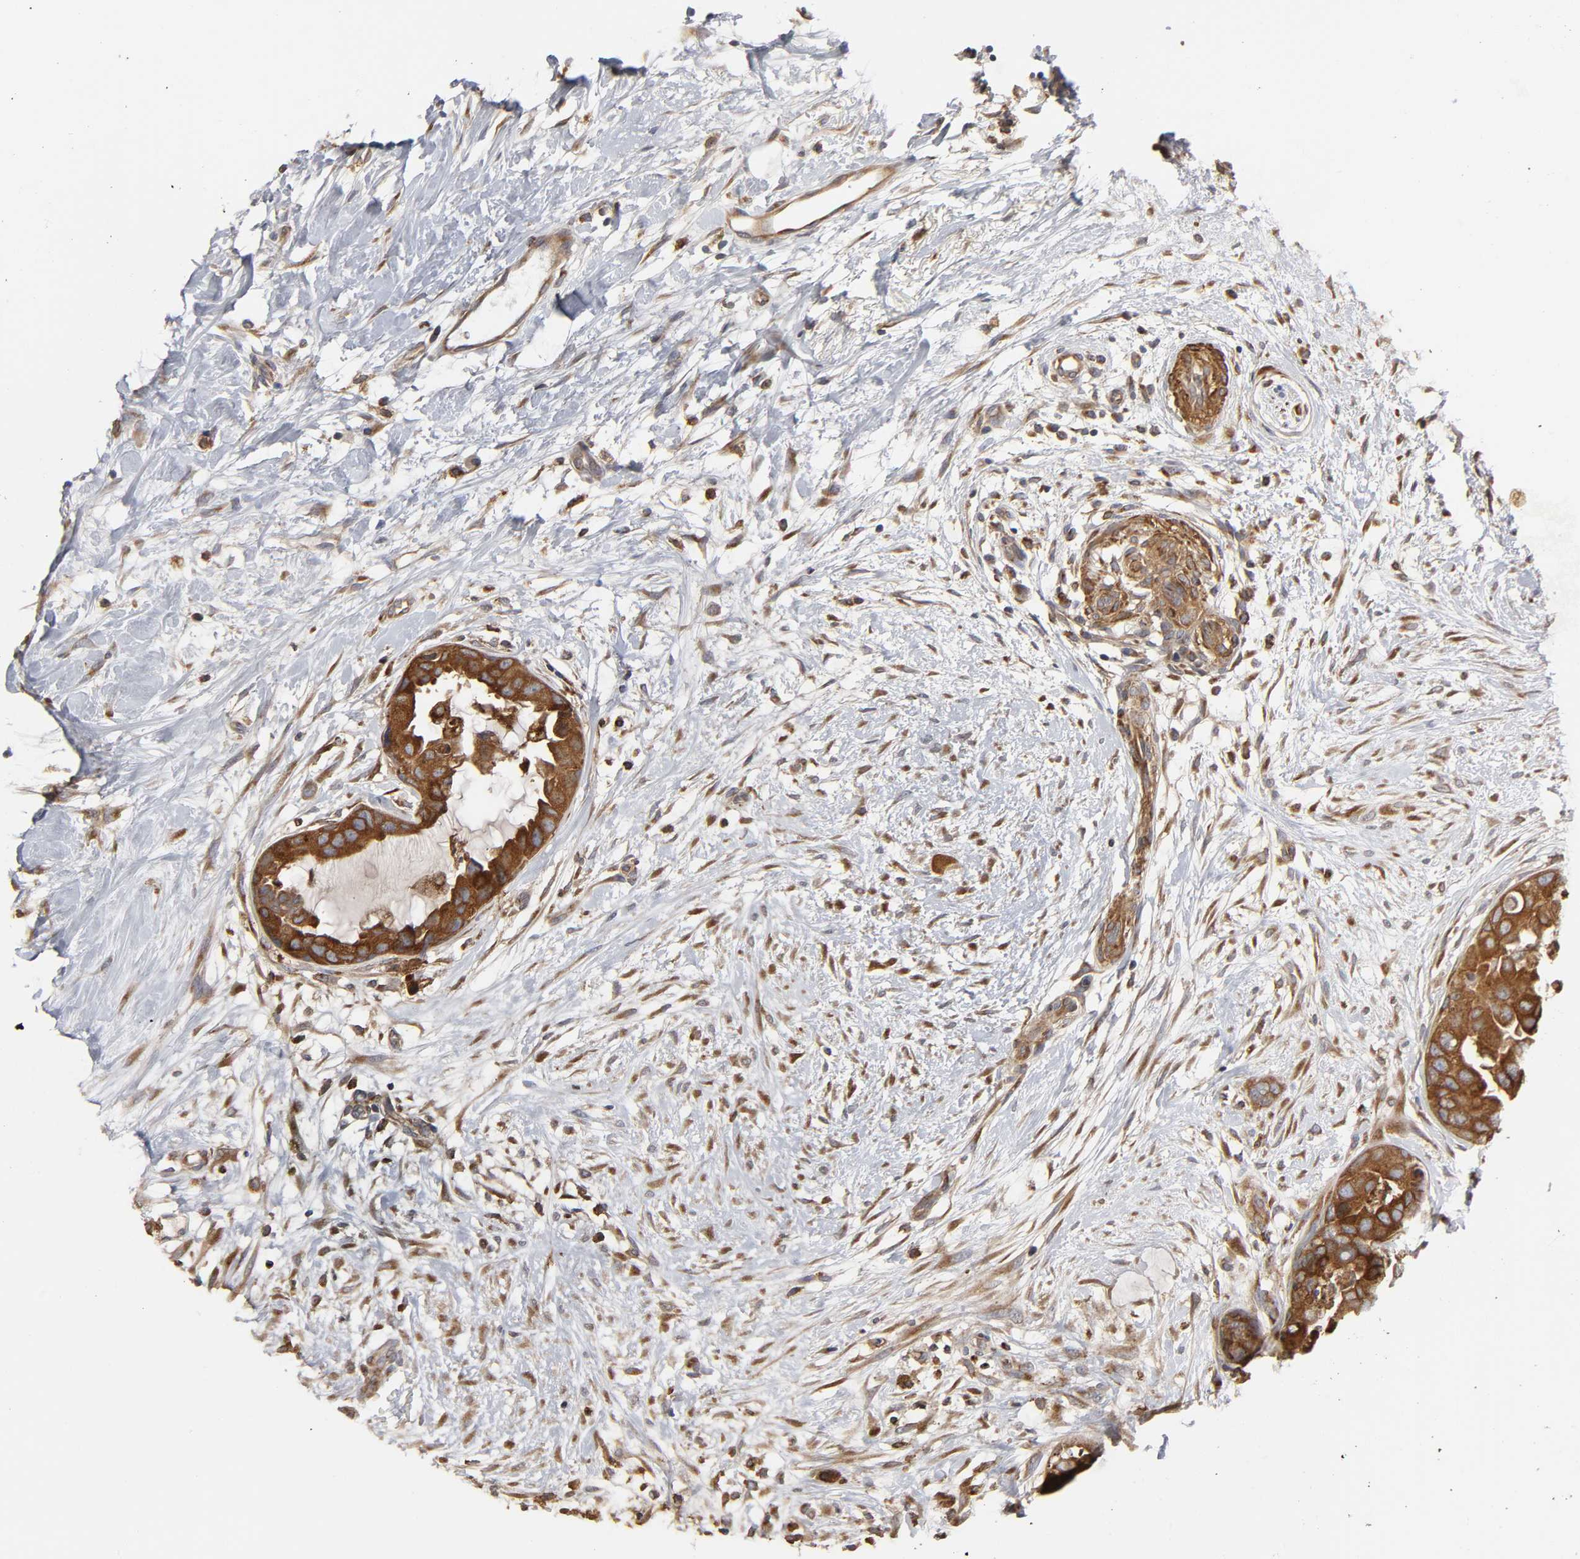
{"staining": {"intensity": "strong", "quantity": ">75%", "location": "cytoplasmic/membranous"}, "tissue": "breast cancer", "cell_type": "Tumor cells", "image_type": "cancer", "snomed": [{"axis": "morphology", "description": "Duct carcinoma"}, {"axis": "topography", "description": "Breast"}], "caption": "IHC of human breast cancer displays high levels of strong cytoplasmic/membranous positivity in approximately >75% of tumor cells.", "gene": "GNPTG", "patient": {"sex": "female", "age": 40}}